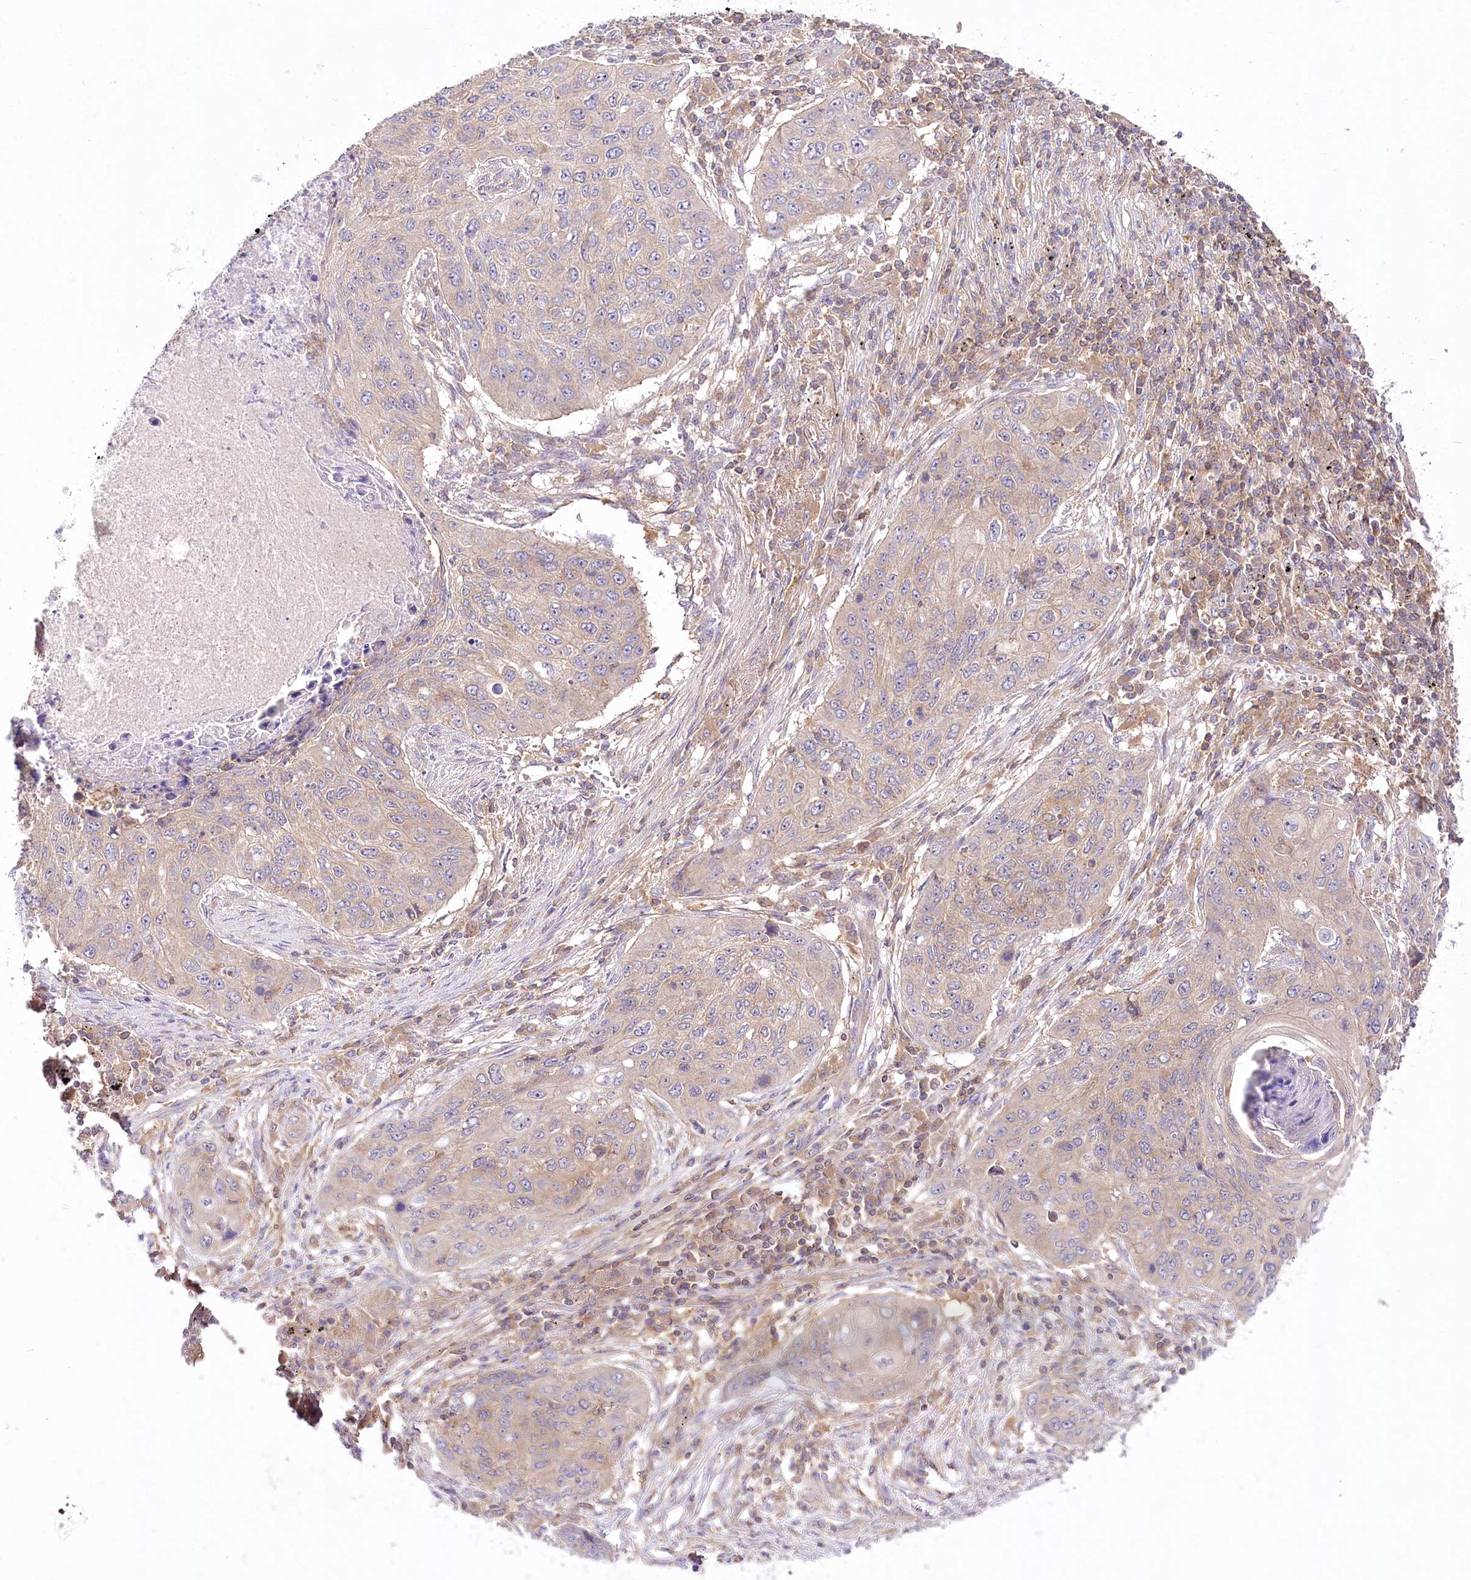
{"staining": {"intensity": "weak", "quantity": "<25%", "location": "cytoplasmic/membranous"}, "tissue": "lung cancer", "cell_type": "Tumor cells", "image_type": "cancer", "snomed": [{"axis": "morphology", "description": "Squamous cell carcinoma, NOS"}, {"axis": "topography", "description": "Lung"}], "caption": "Histopathology image shows no significant protein expression in tumor cells of lung cancer.", "gene": "ABRAXAS2", "patient": {"sex": "female", "age": 63}}